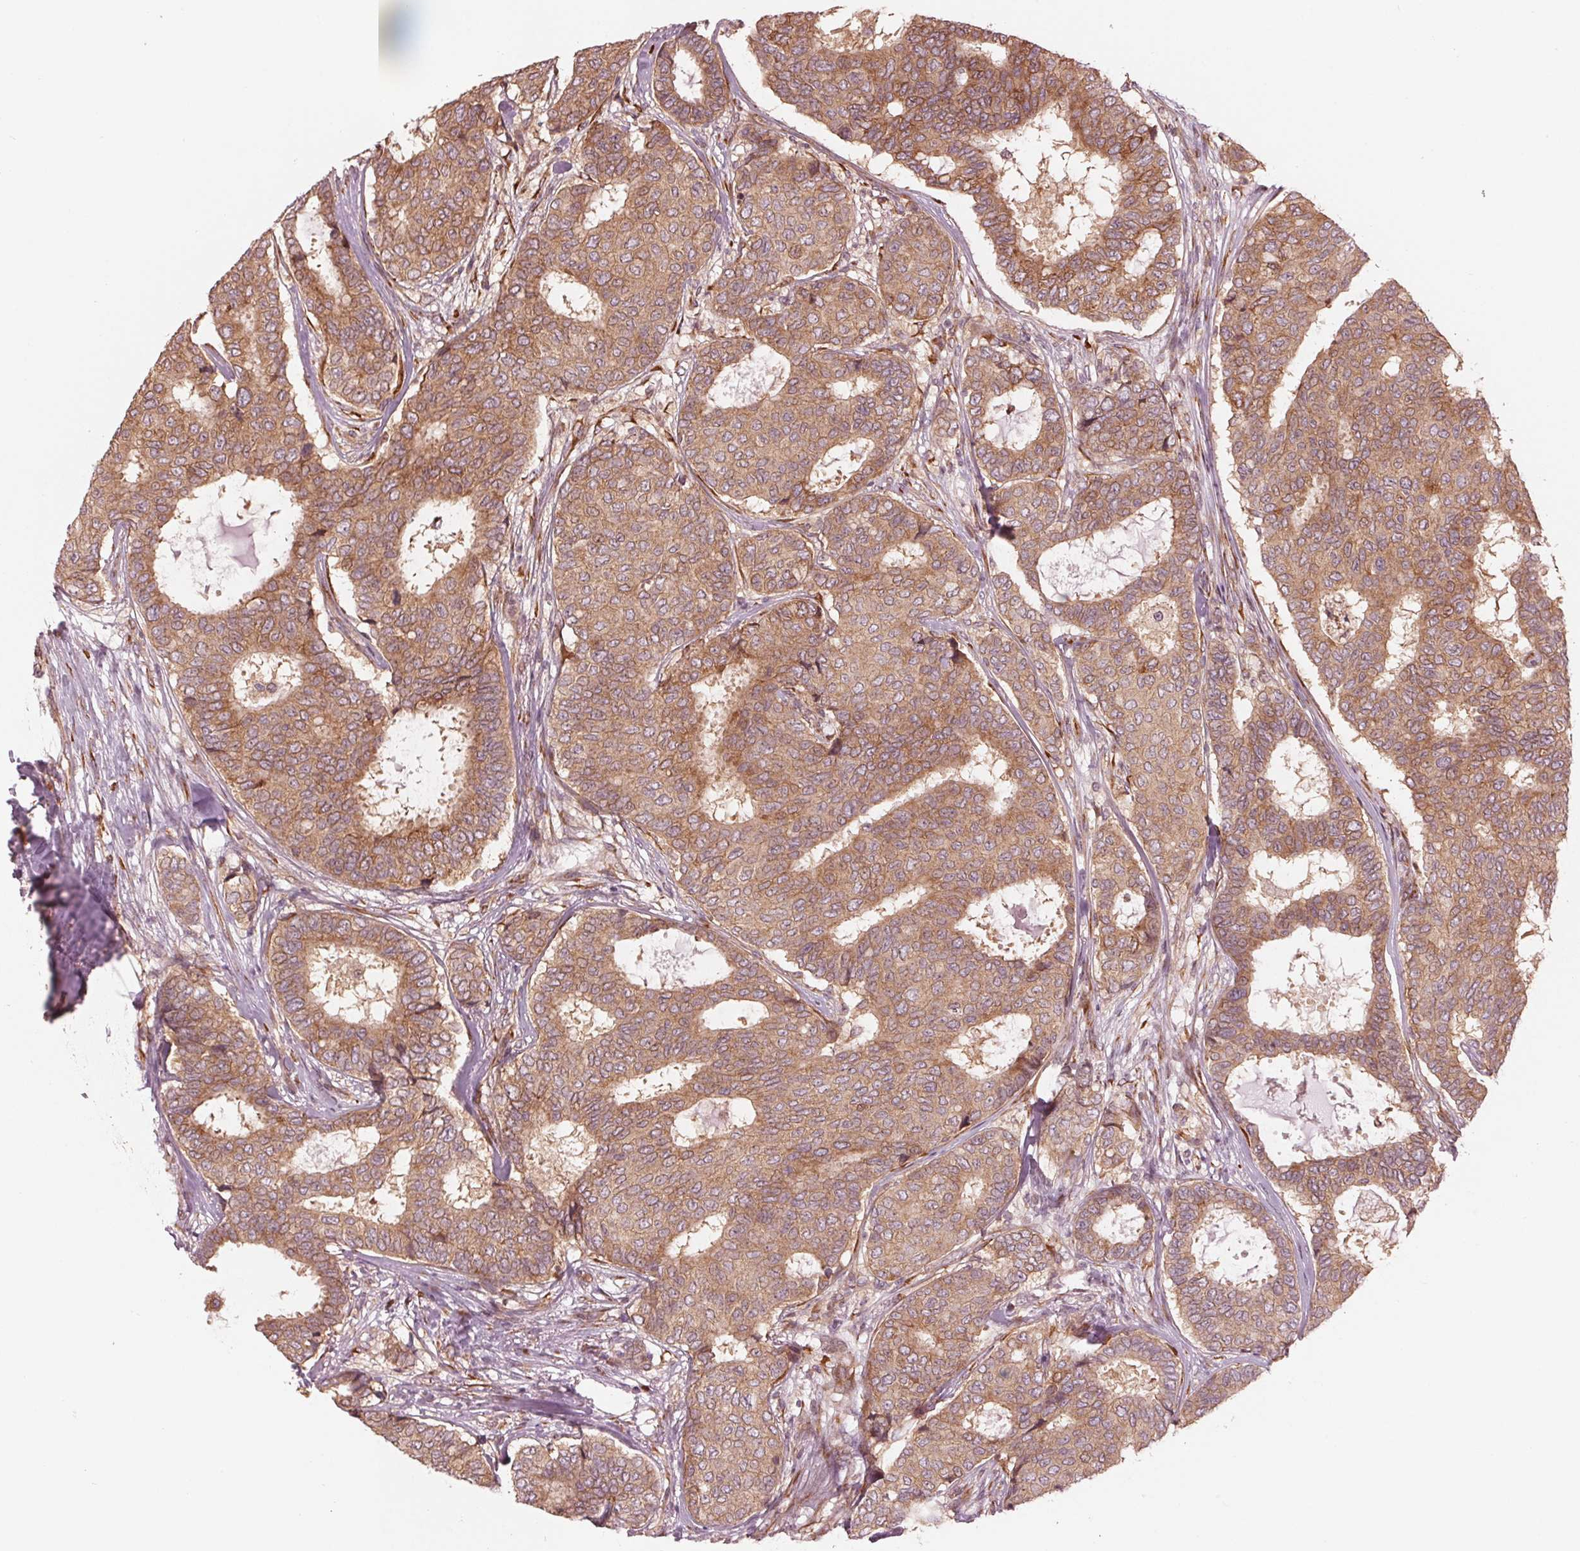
{"staining": {"intensity": "moderate", "quantity": ">75%", "location": "cytoplasmic/membranous"}, "tissue": "breast cancer", "cell_type": "Tumor cells", "image_type": "cancer", "snomed": [{"axis": "morphology", "description": "Duct carcinoma"}, {"axis": "topography", "description": "Breast"}], "caption": "Breast cancer (infiltrating ductal carcinoma) was stained to show a protein in brown. There is medium levels of moderate cytoplasmic/membranous positivity in about >75% of tumor cells.", "gene": "CMIP", "patient": {"sex": "female", "age": 75}}